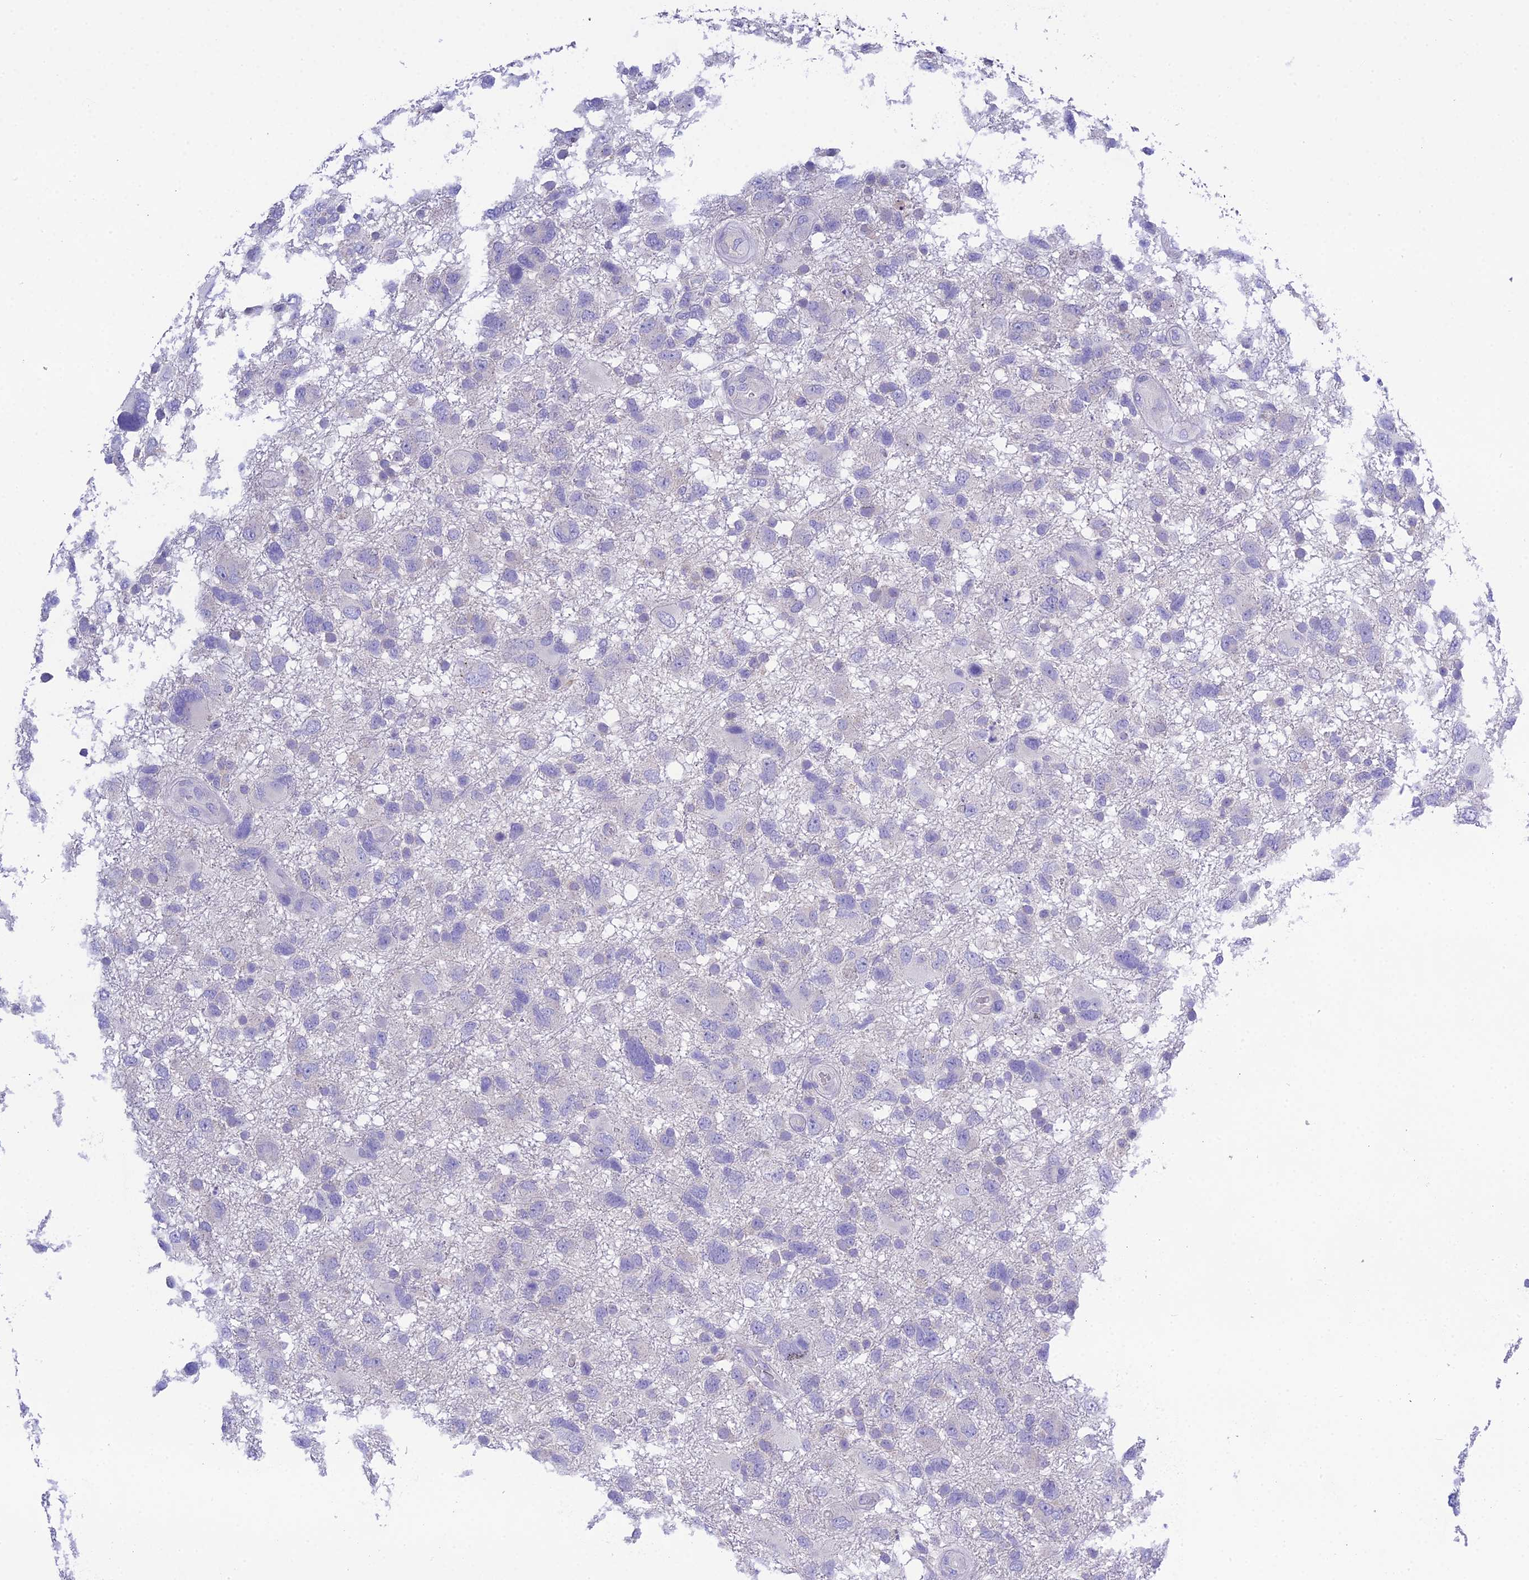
{"staining": {"intensity": "negative", "quantity": "none", "location": "none"}, "tissue": "glioma", "cell_type": "Tumor cells", "image_type": "cancer", "snomed": [{"axis": "morphology", "description": "Glioma, malignant, High grade"}, {"axis": "topography", "description": "Brain"}], "caption": "Tumor cells are negative for protein expression in human glioma.", "gene": "KIAA0408", "patient": {"sex": "male", "age": 61}}